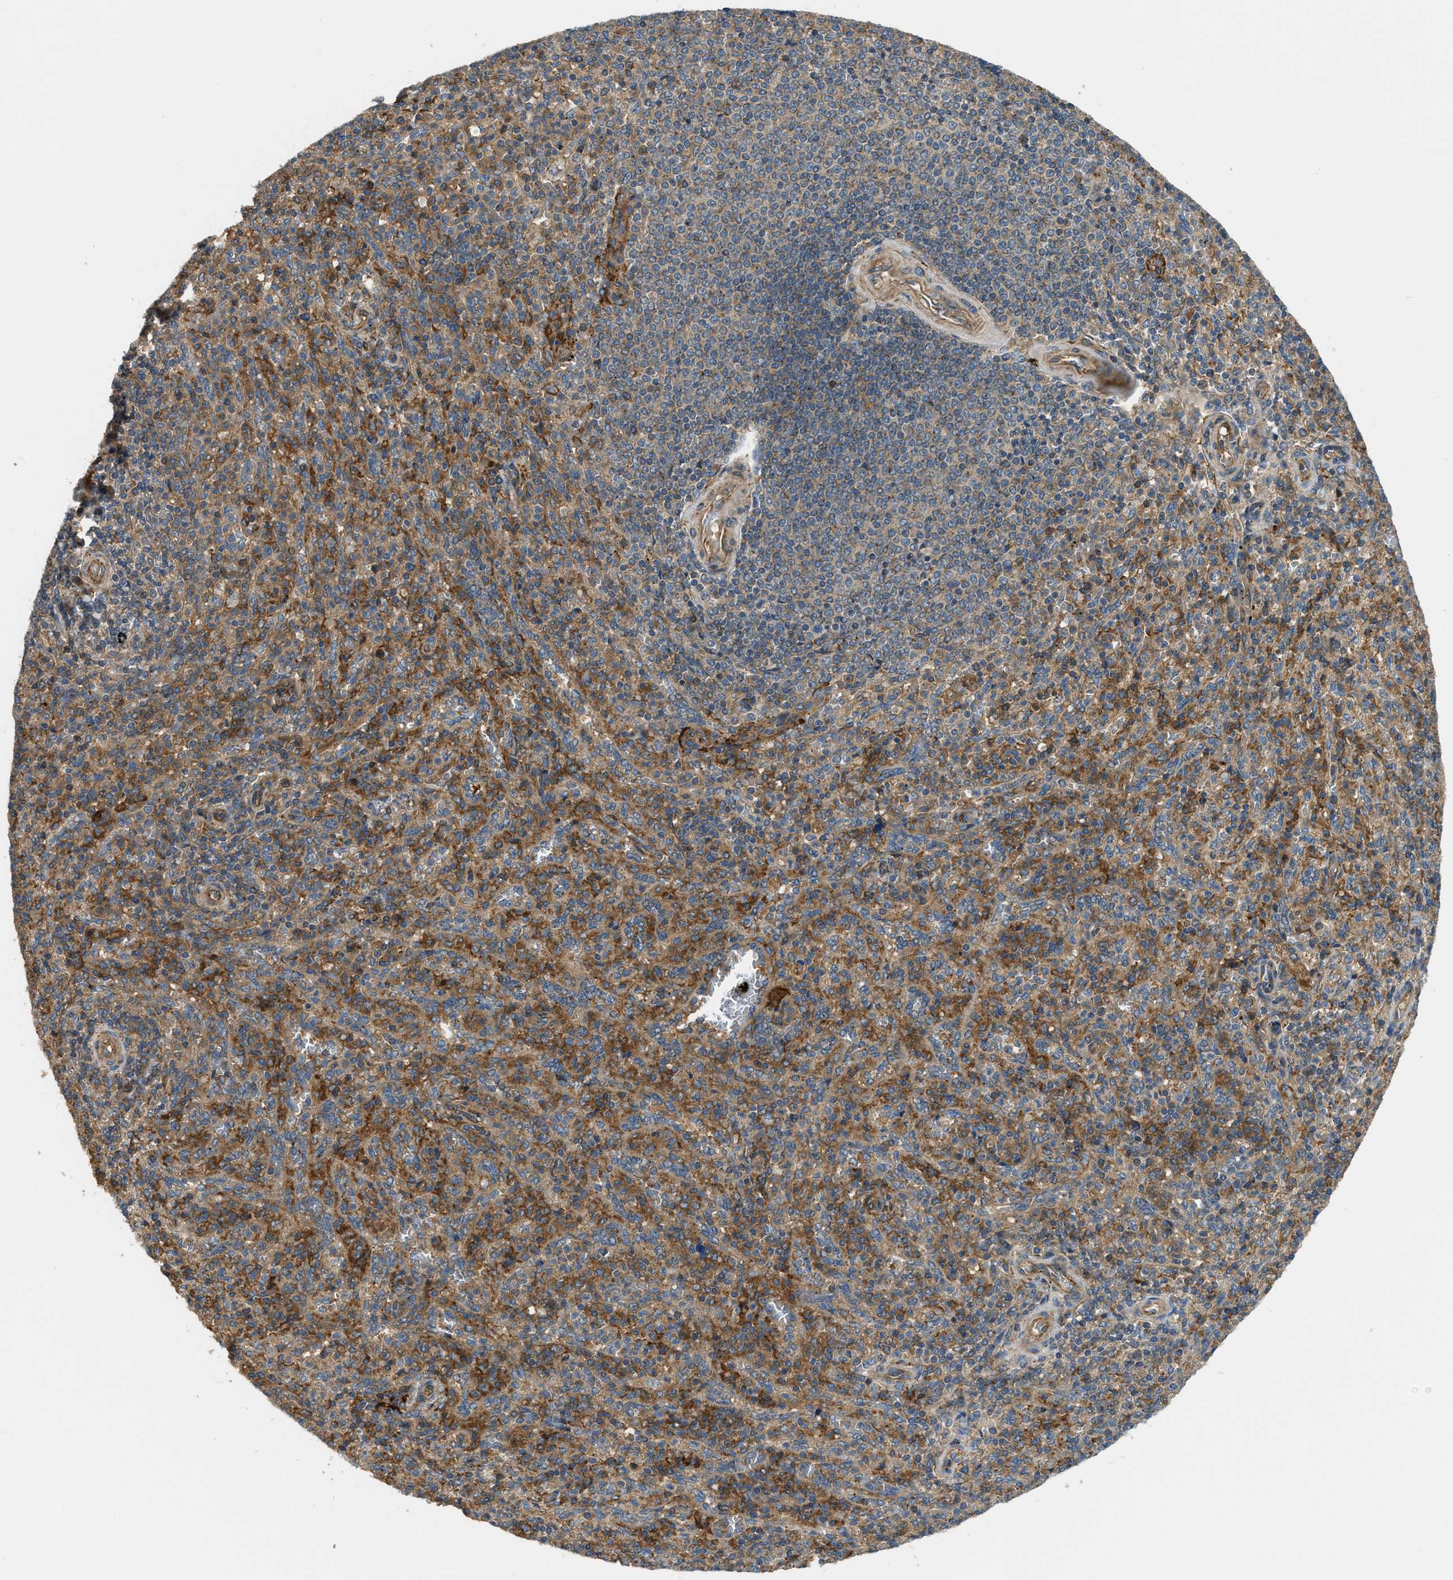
{"staining": {"intensity": "moderate", "quantity": ">75%", "location": "cytoplasmic/membranous"}, "tissue": "spleen", "cell_type": "Cells in red pulp", "image_type": "normal", "snomed": [{"axis": "morphology", "description": "Normal tissue, NOS"}, {"axis": "topography", "description": "Spleen"}], "caption": "Immunohistochemistry of unremarkable human spleen shows medium levels of moderate cytoplasmic/membranous expression in approximately >75% of cells in red pulp. The staining was performed using DAB (3,3'-diaminobenzidine), with brown indicating positive protein expression. Nuclei are stained blue with hematoxylin.", "gene": "BAG4", "patient": {"sex": "male", "age": 36}}